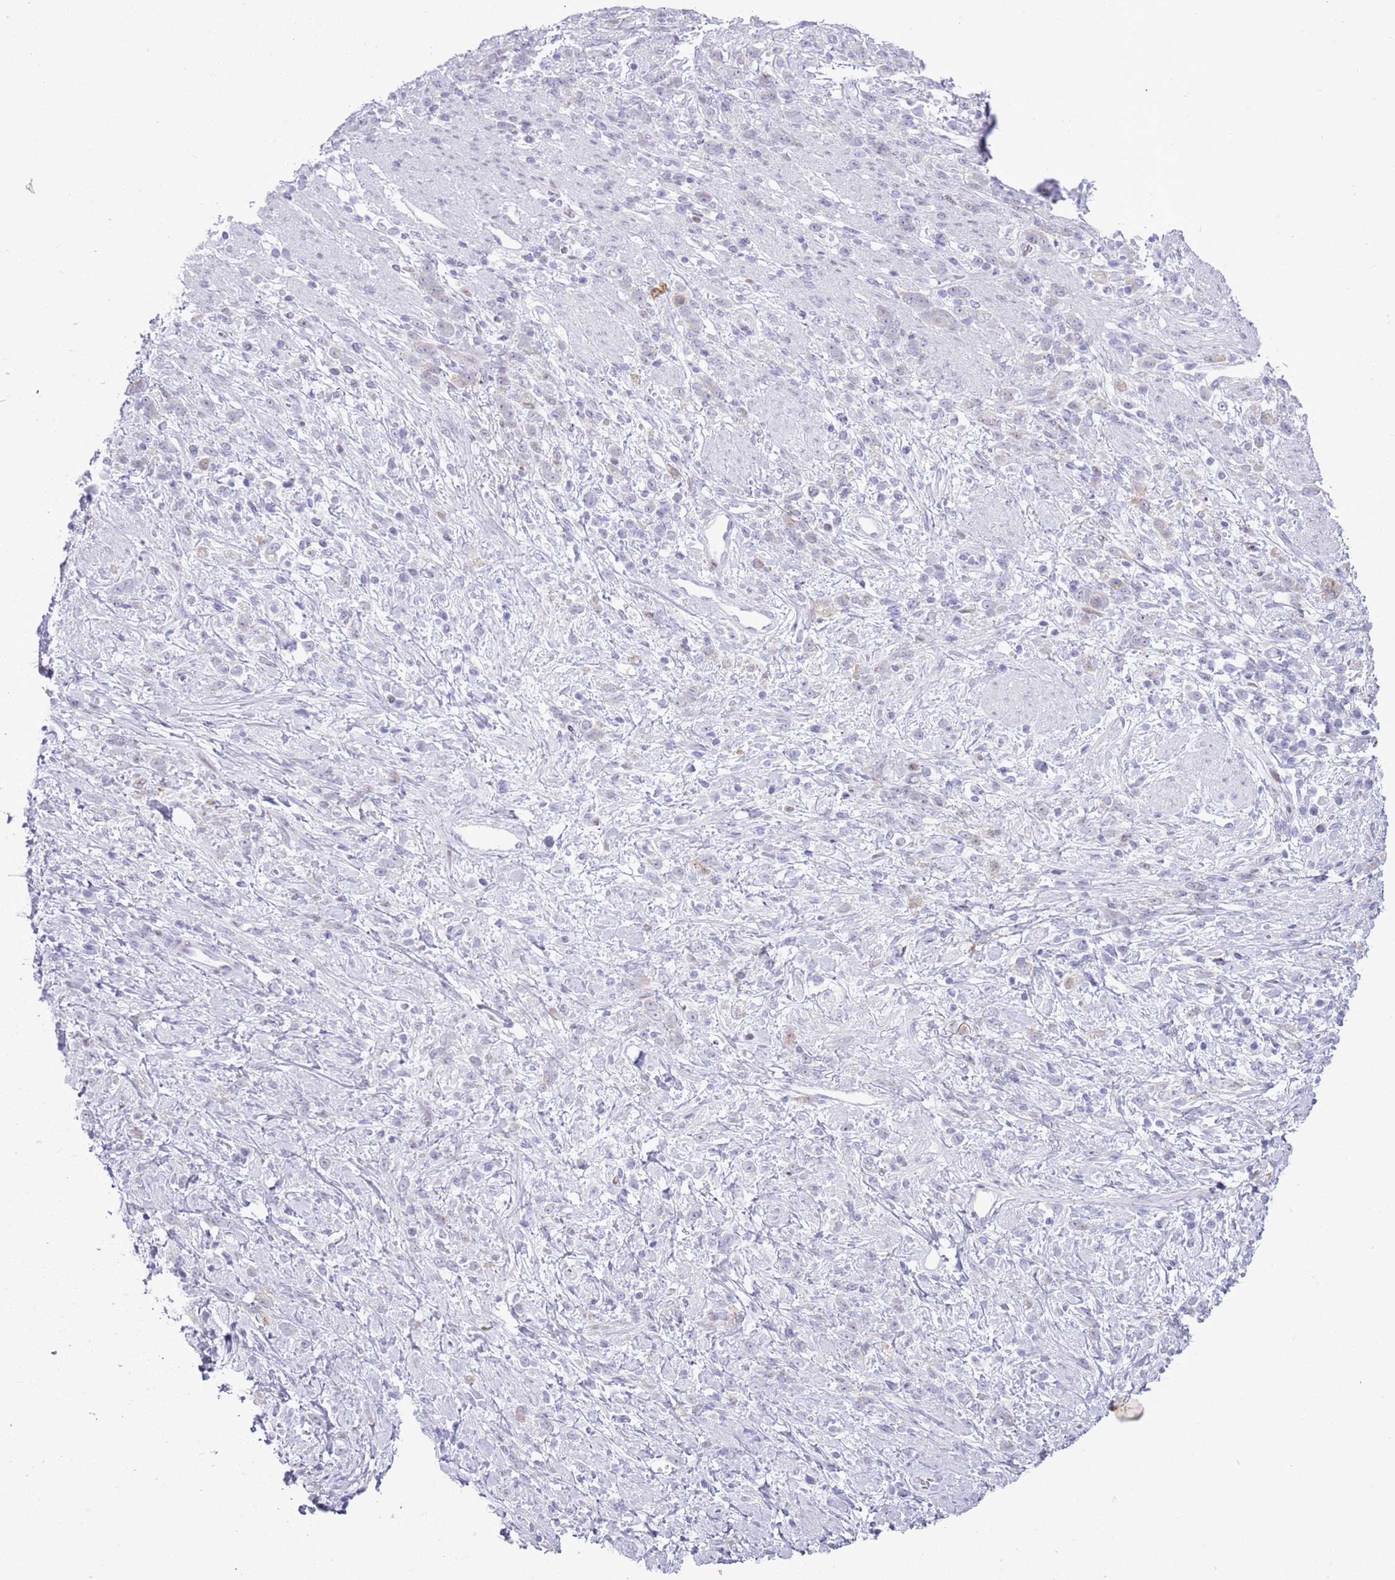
{"staining": {"intensity": "negative", "quantity": "none", "location": "none"}, "tissue": "stomach cancer", "cell_type": "Tumor cells", "image_type": "cancer", "snomed": [{"axis": "morphology", "description": "Adenocarcinoma, NOS"}, {"axis": "topography", "description": "Stomach"}], "caption": "An image of human adenocarcinoma (stomach) is negative for staining in tumor cells.", "gene": "ASIP", "patient": {"sex": "female", "age": 60}}